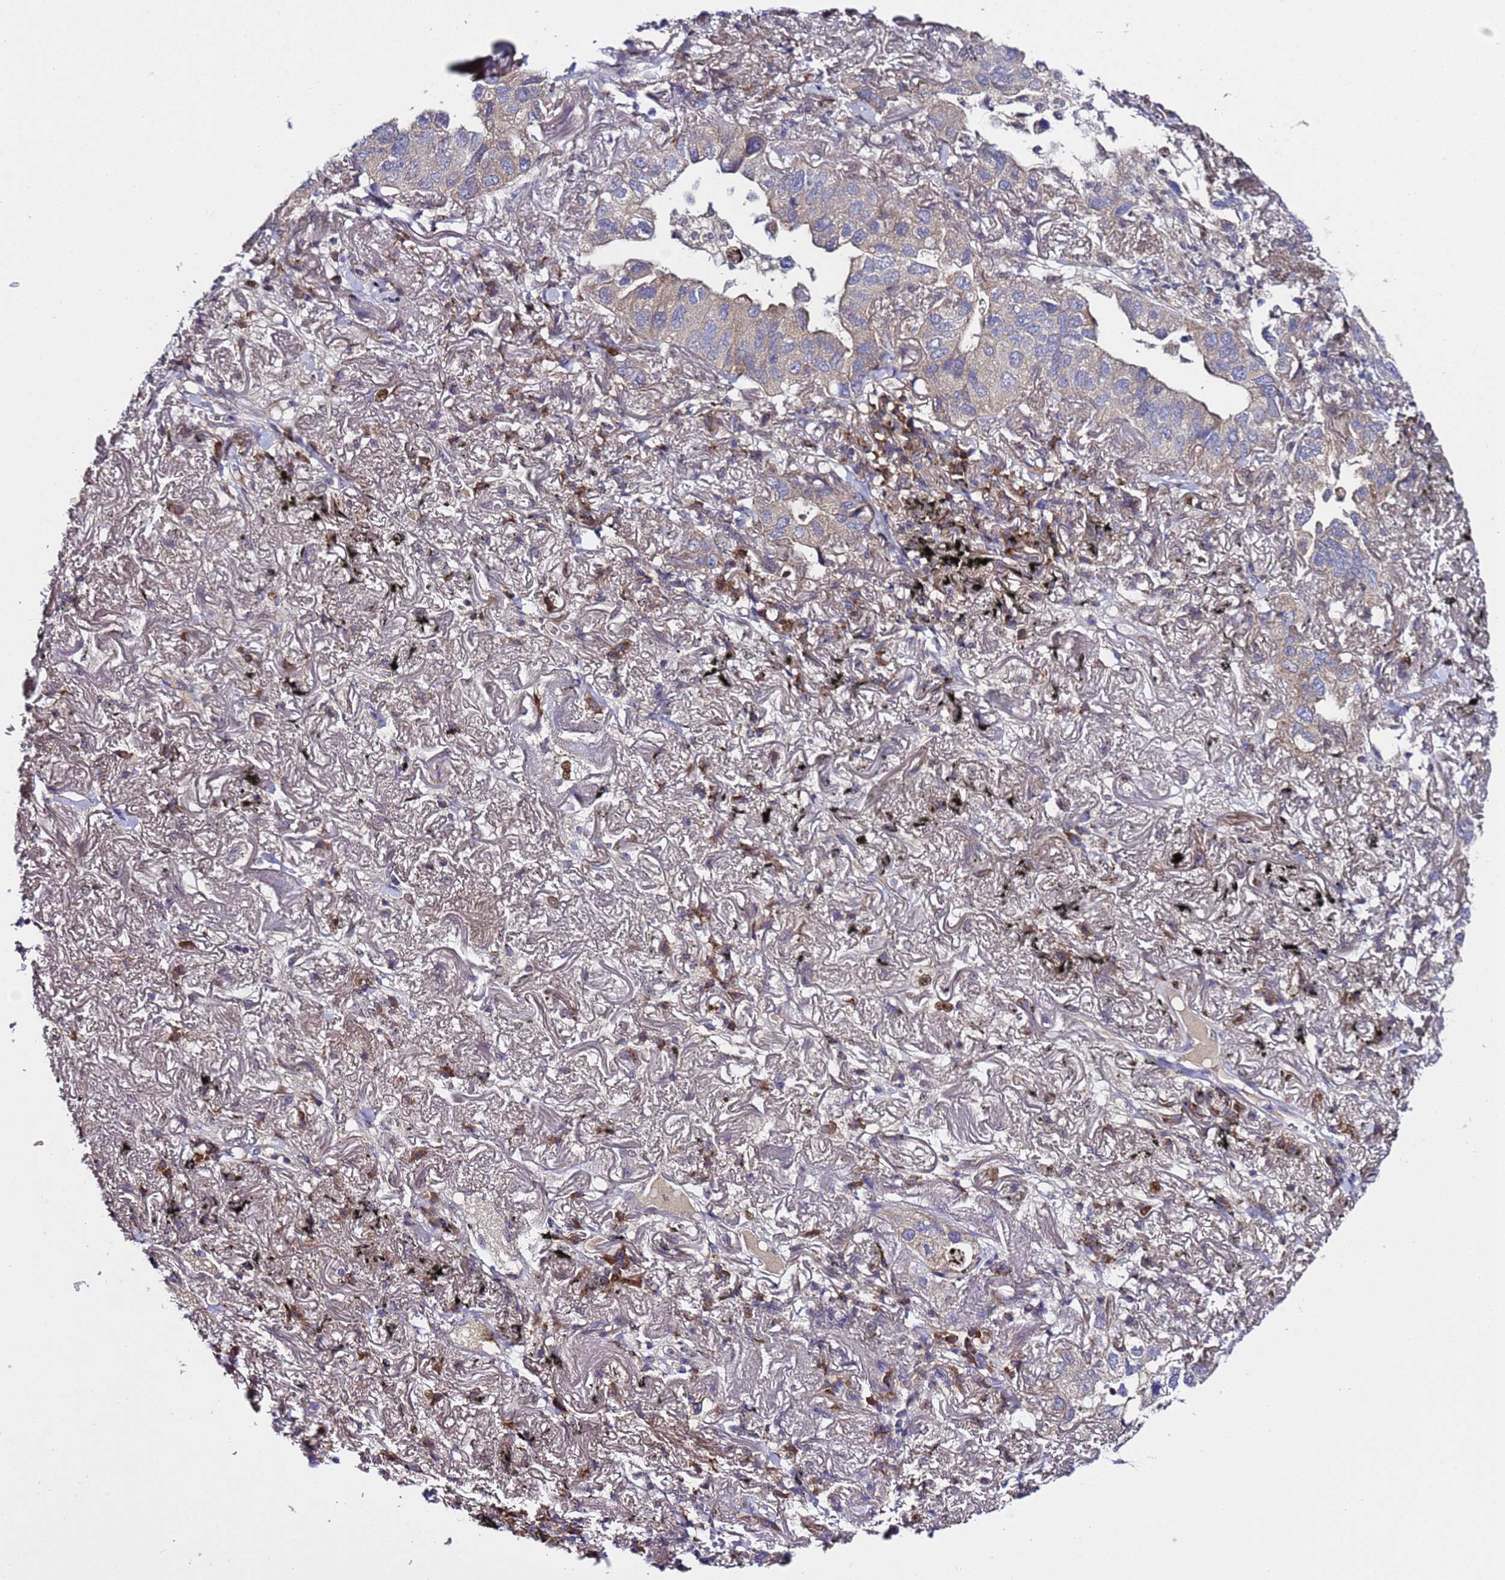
{"staining": {"intensity": "weak", "quantity": "<25%", "location": "cytoplasmic/membranous"}, "tissue": "lung cancer", "cell_type": "Tumor cells", "image_type": "cancer", "snomed": [{"axis": "morphology", "description": "Adenocarcinoma, NOS"}, {"axis": "topography", "description": "Lung"}], "caption": "The histopathology image shows no significant positivity in tumor cells of lung cancer.", "gene": "ALG3", "patient": {"sex": "male", "age": 65}}